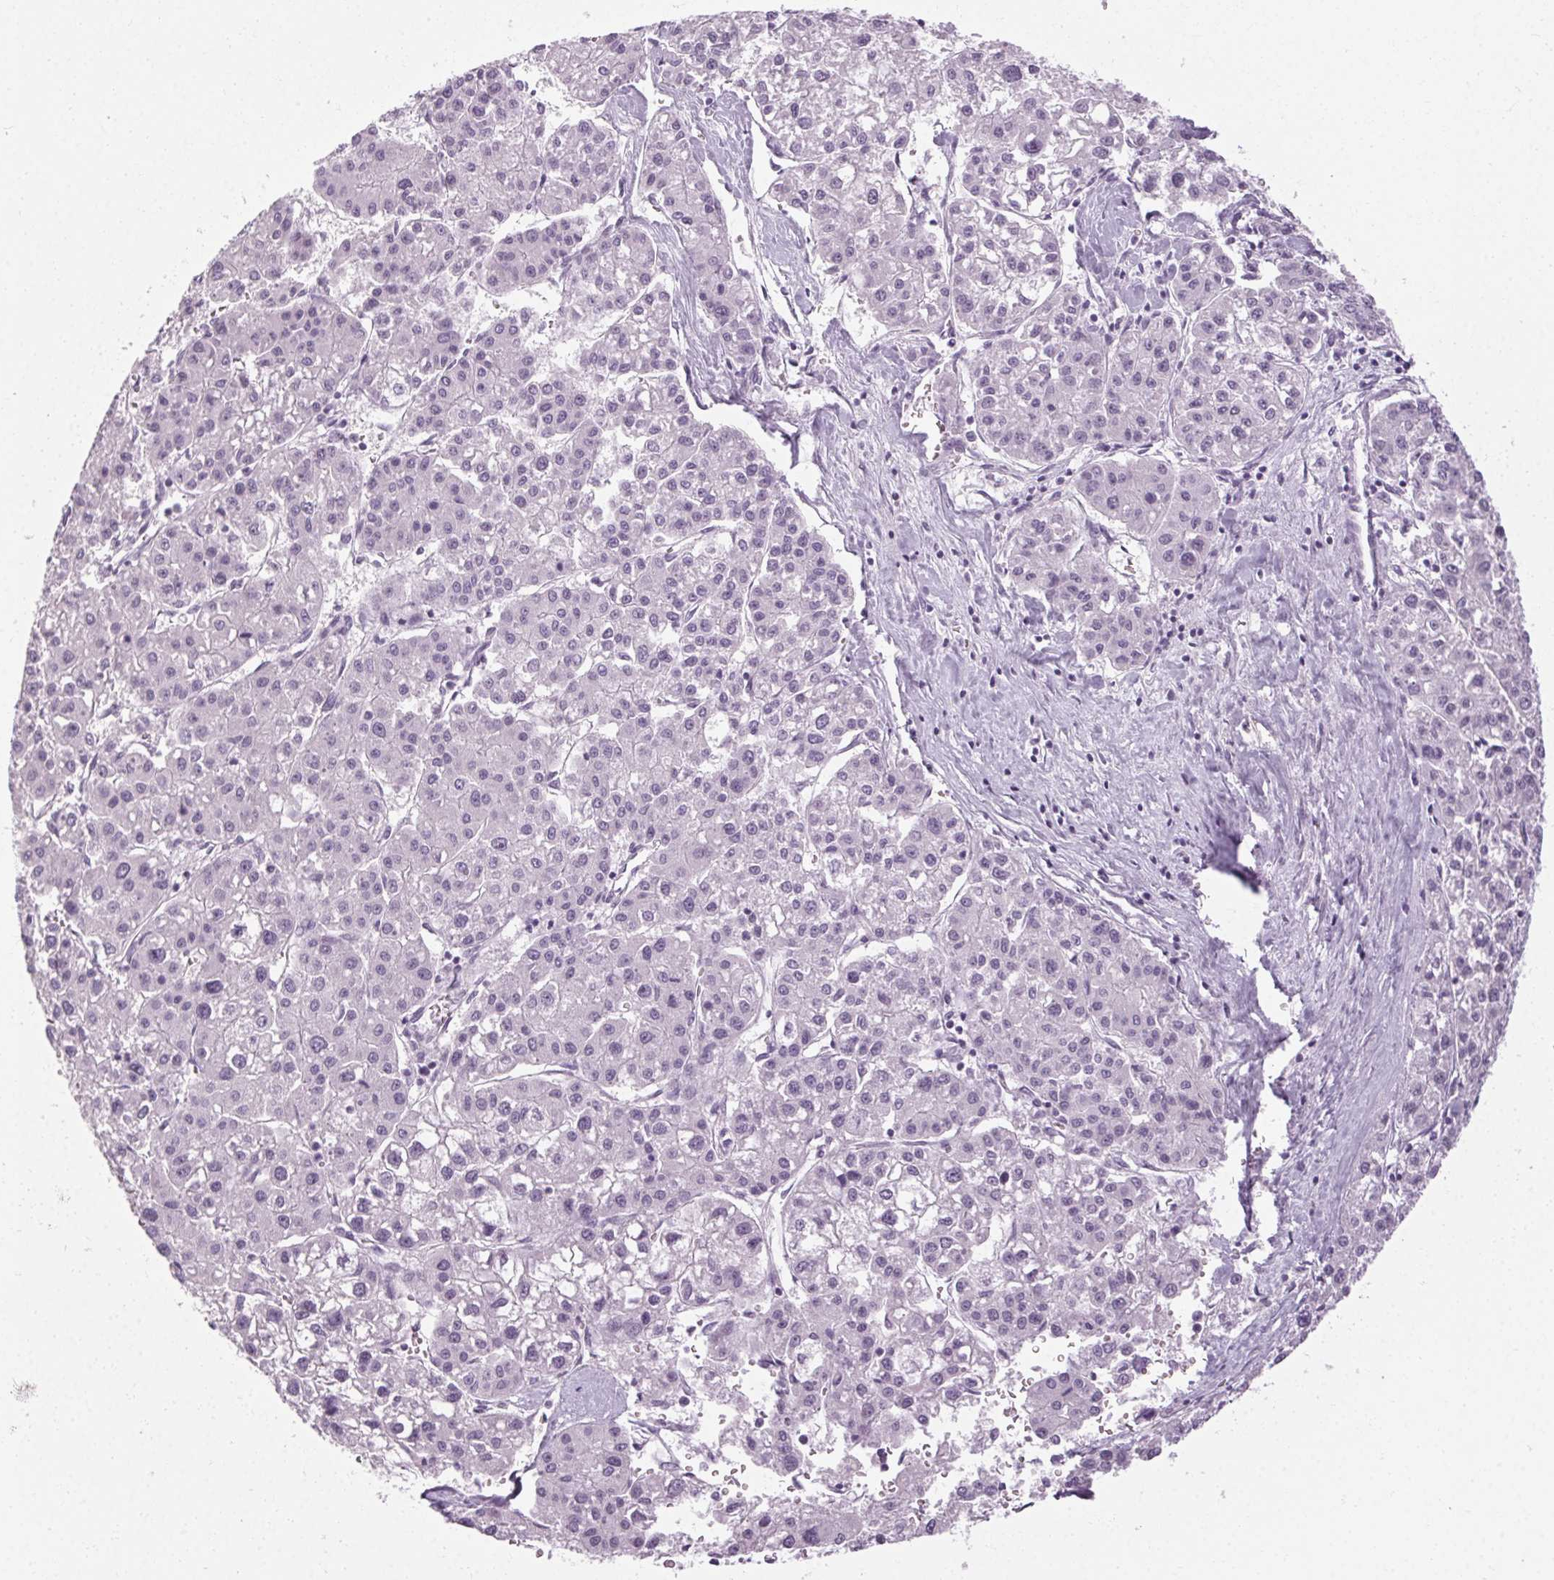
{"staining": {"intensity": "negative", "quantity": "none", "location": "none"}, "tissue": "liver cancer", "cell_type": "Tumor cells", "image_type": "cancer", "snomed": [{"axis": "morphology", "description": "Carcinoma, Hepatocellular, NOS"}, {"axis": "topography", "description": "Liver"}], "caption": "IHC image of liver cancer stained for a protein (brown), which displays no positivity in tumor cells. The staining was performed using DAB (3,3'-diaminobenzidine) to visualize the protein expression in brown, while the nuclei were stained in blue with hematoxylin (Magnification: 20x).", "gene": "POMC", "patient": {"sex": "male", "age": 73}}